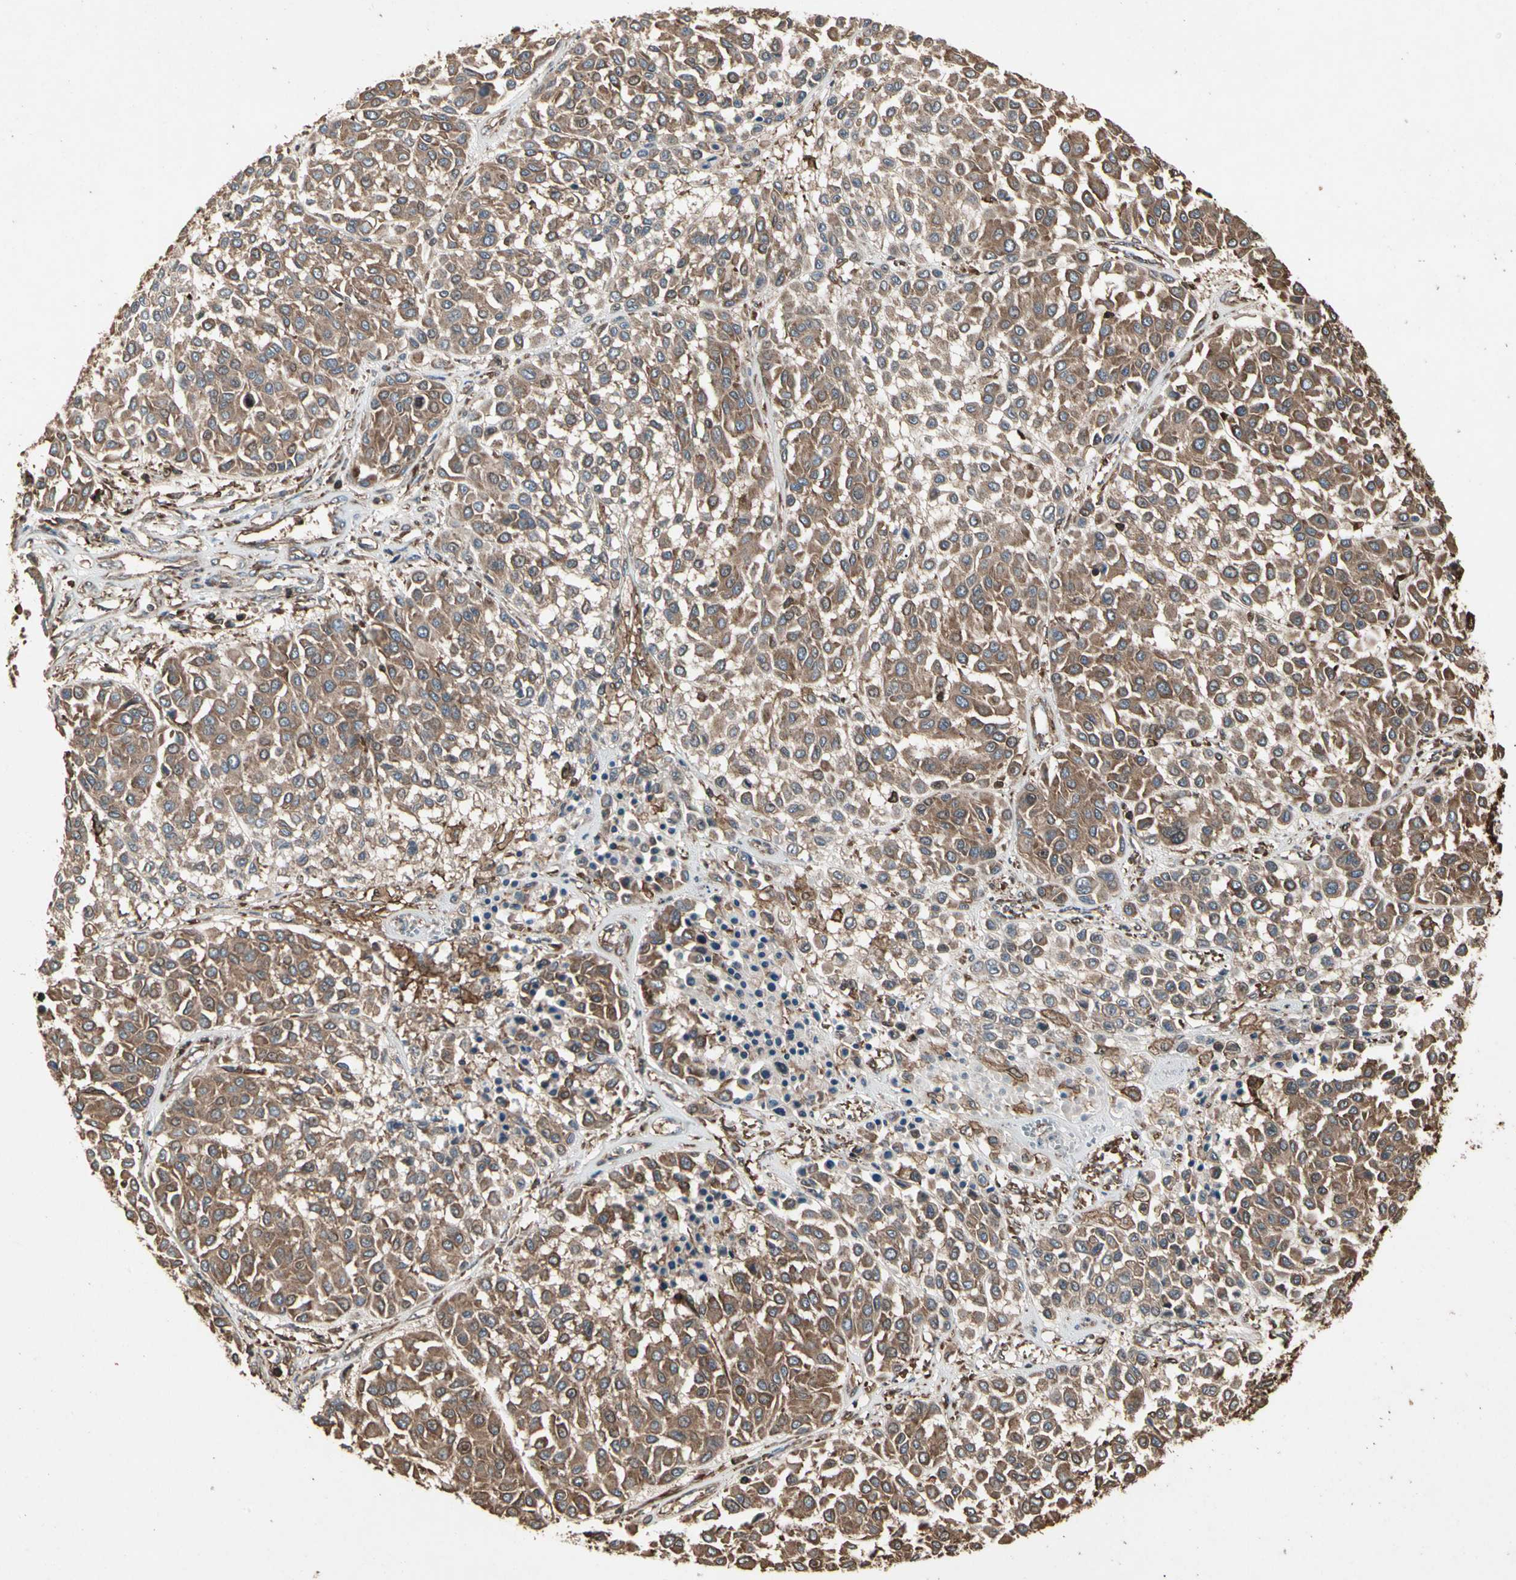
{"staining": {"intensity": "strong", "quantity": ">75%", "location": "cytoplasmic/membranous"}, "tissue": "melanoma", "cell_type": "Tumor cells", "image_type": "cancer", "snomed": [{"axis": "morphology", "description": "Malignant melanoma, Metastatic site"}, {"axis": "topography", "description": "Soft tissue"}], "caption": "Human melanoma stained for a protein (brown) displays strong cytoplasmic/membranous positive expression in approximately >75% of tumor cells.", "gene": "AGBL2", "patient": {"sex": "male", "age": 41}}